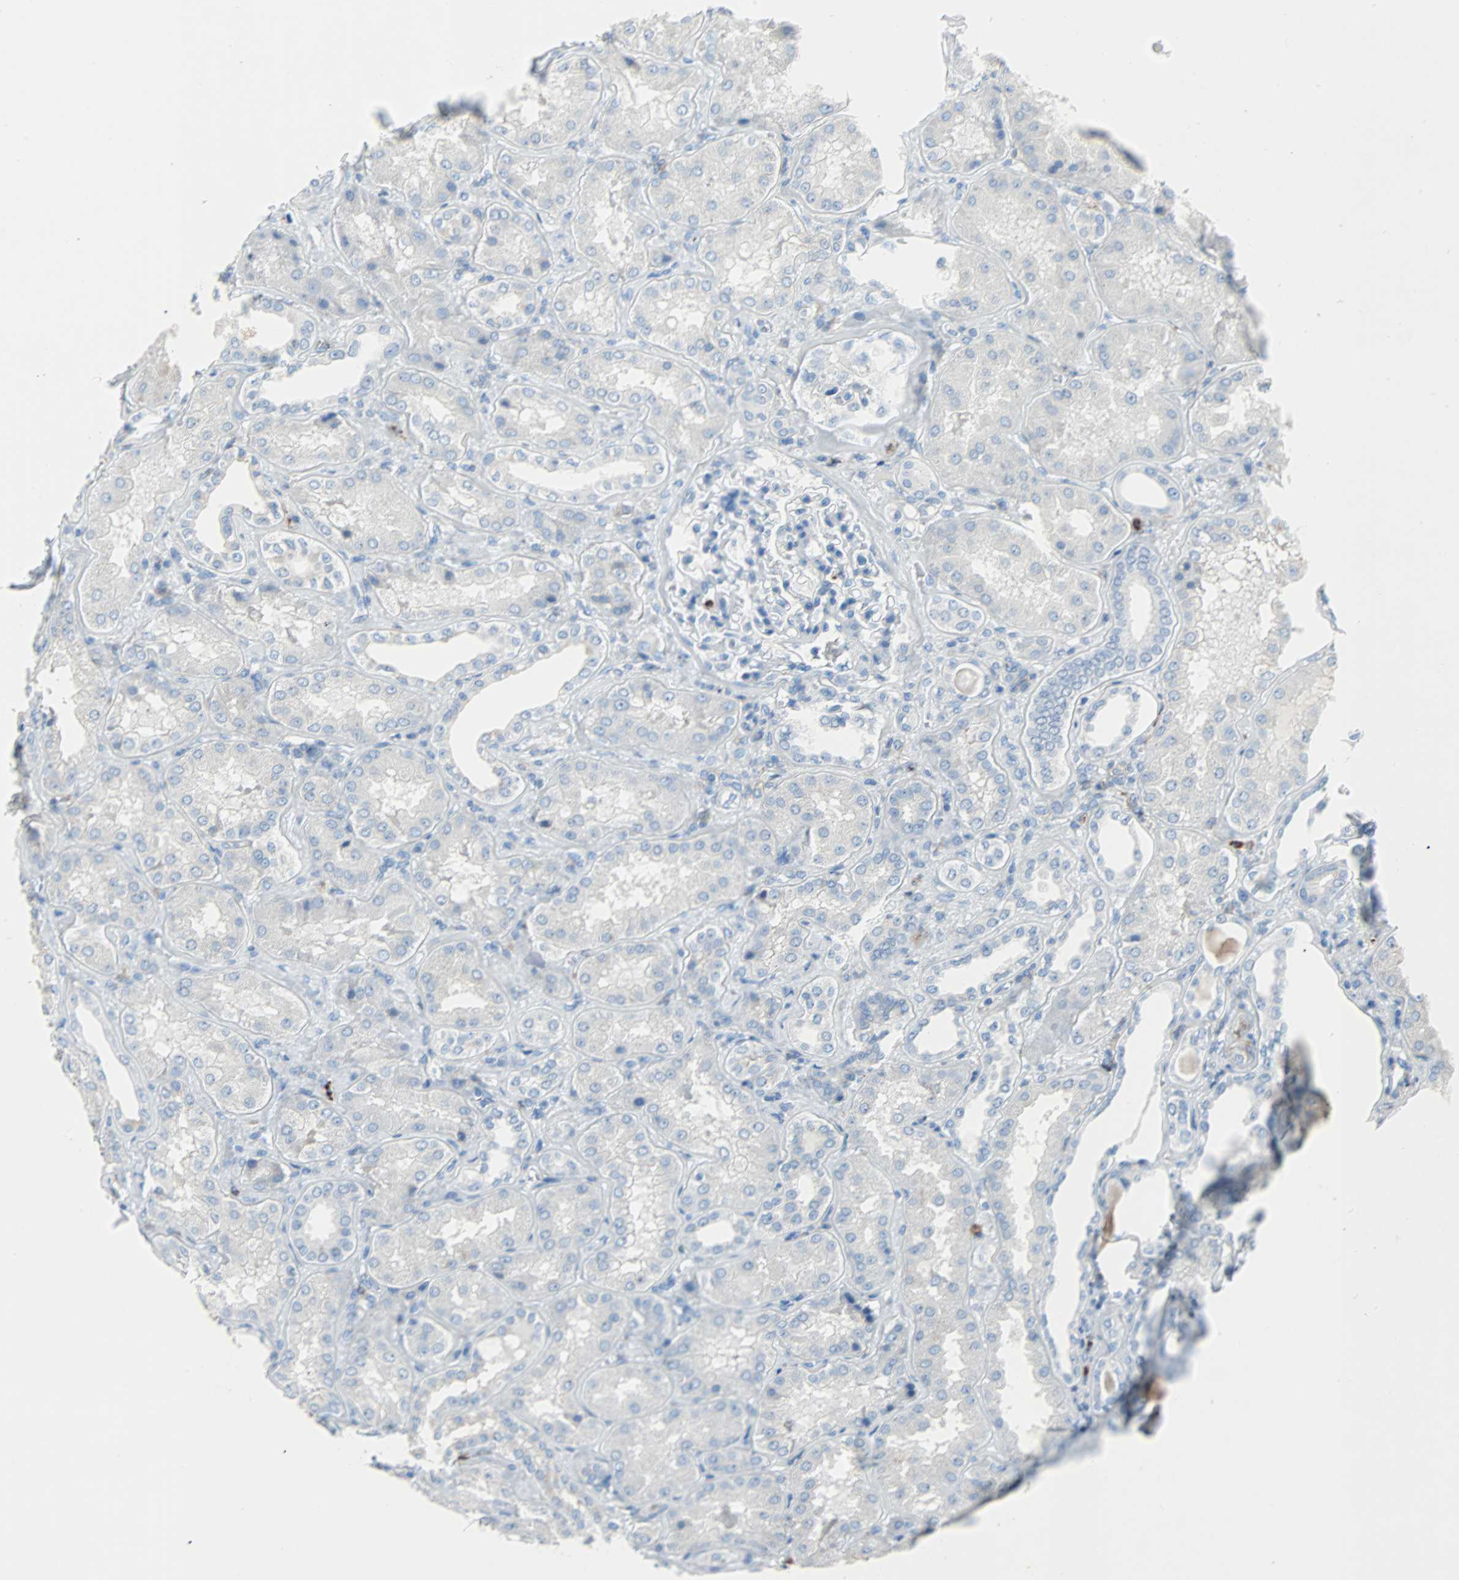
{"staining": {"intensity": "negative", "quantity": "none", "location": "none"}, "tissue": "kidney", "cell_type": "Cells in glomeruli", "image_type": "normal", "snomed": [{"axis": "morphology", "description": "Normal tissue, NOS"}, {"axis": "topography", "description": "Kidney"}], "caption": "The photomicrograph exhibits no significant staining in cells in glomeruli of kidney. (DAB (3,3'-diaminobenzidine) immunohistochemistry visualized using brightfield microscopy, high magnification).", "gene": "CLEC4A", "patient": {"sex": "female", "age": 56}}